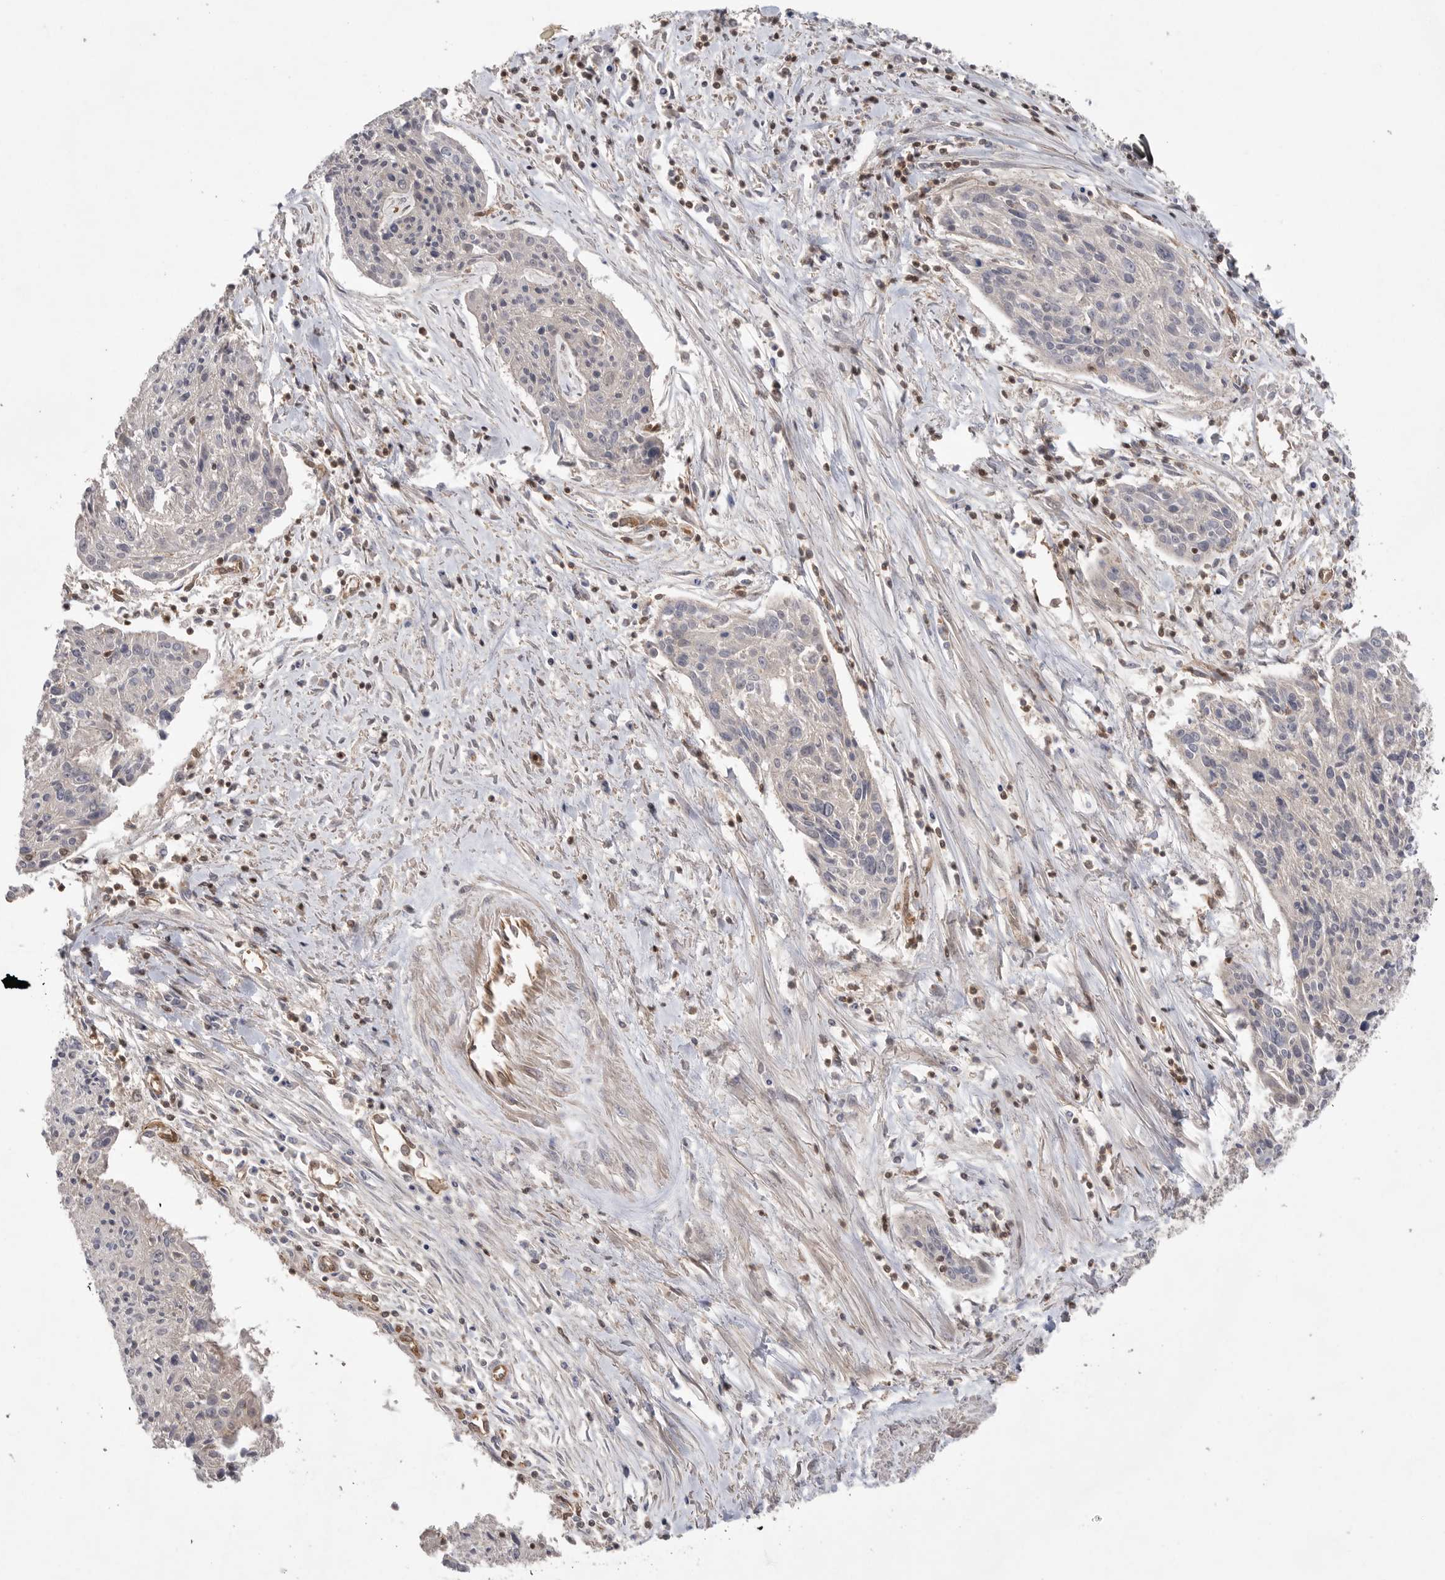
{"staining": {"intensity": "negative", "quantity": "none", "location": "none"}, "tissue": "cervical cancer", "cell_type": "Tumor cells", "image_type": "cancer", "snomed": [{"axis": "morphology", "description": "Squamous cell carcinoma, NOS"}, {"axis": "topography", "description": "Cervix"}], "caption": "IHC photomicrograph of neoplastic tissue: human cervical squamous cell carcinoma stained with DAB demonstrates no significant protein staining in tumor cells. The staining was performed using DAB to visualize the protein expression in brown, while the nuclei were stained in blue with hematoxylin (Magnification: 20x).", "gene": "PRKCH", "patient": {"sex": "female", "age": 51}}